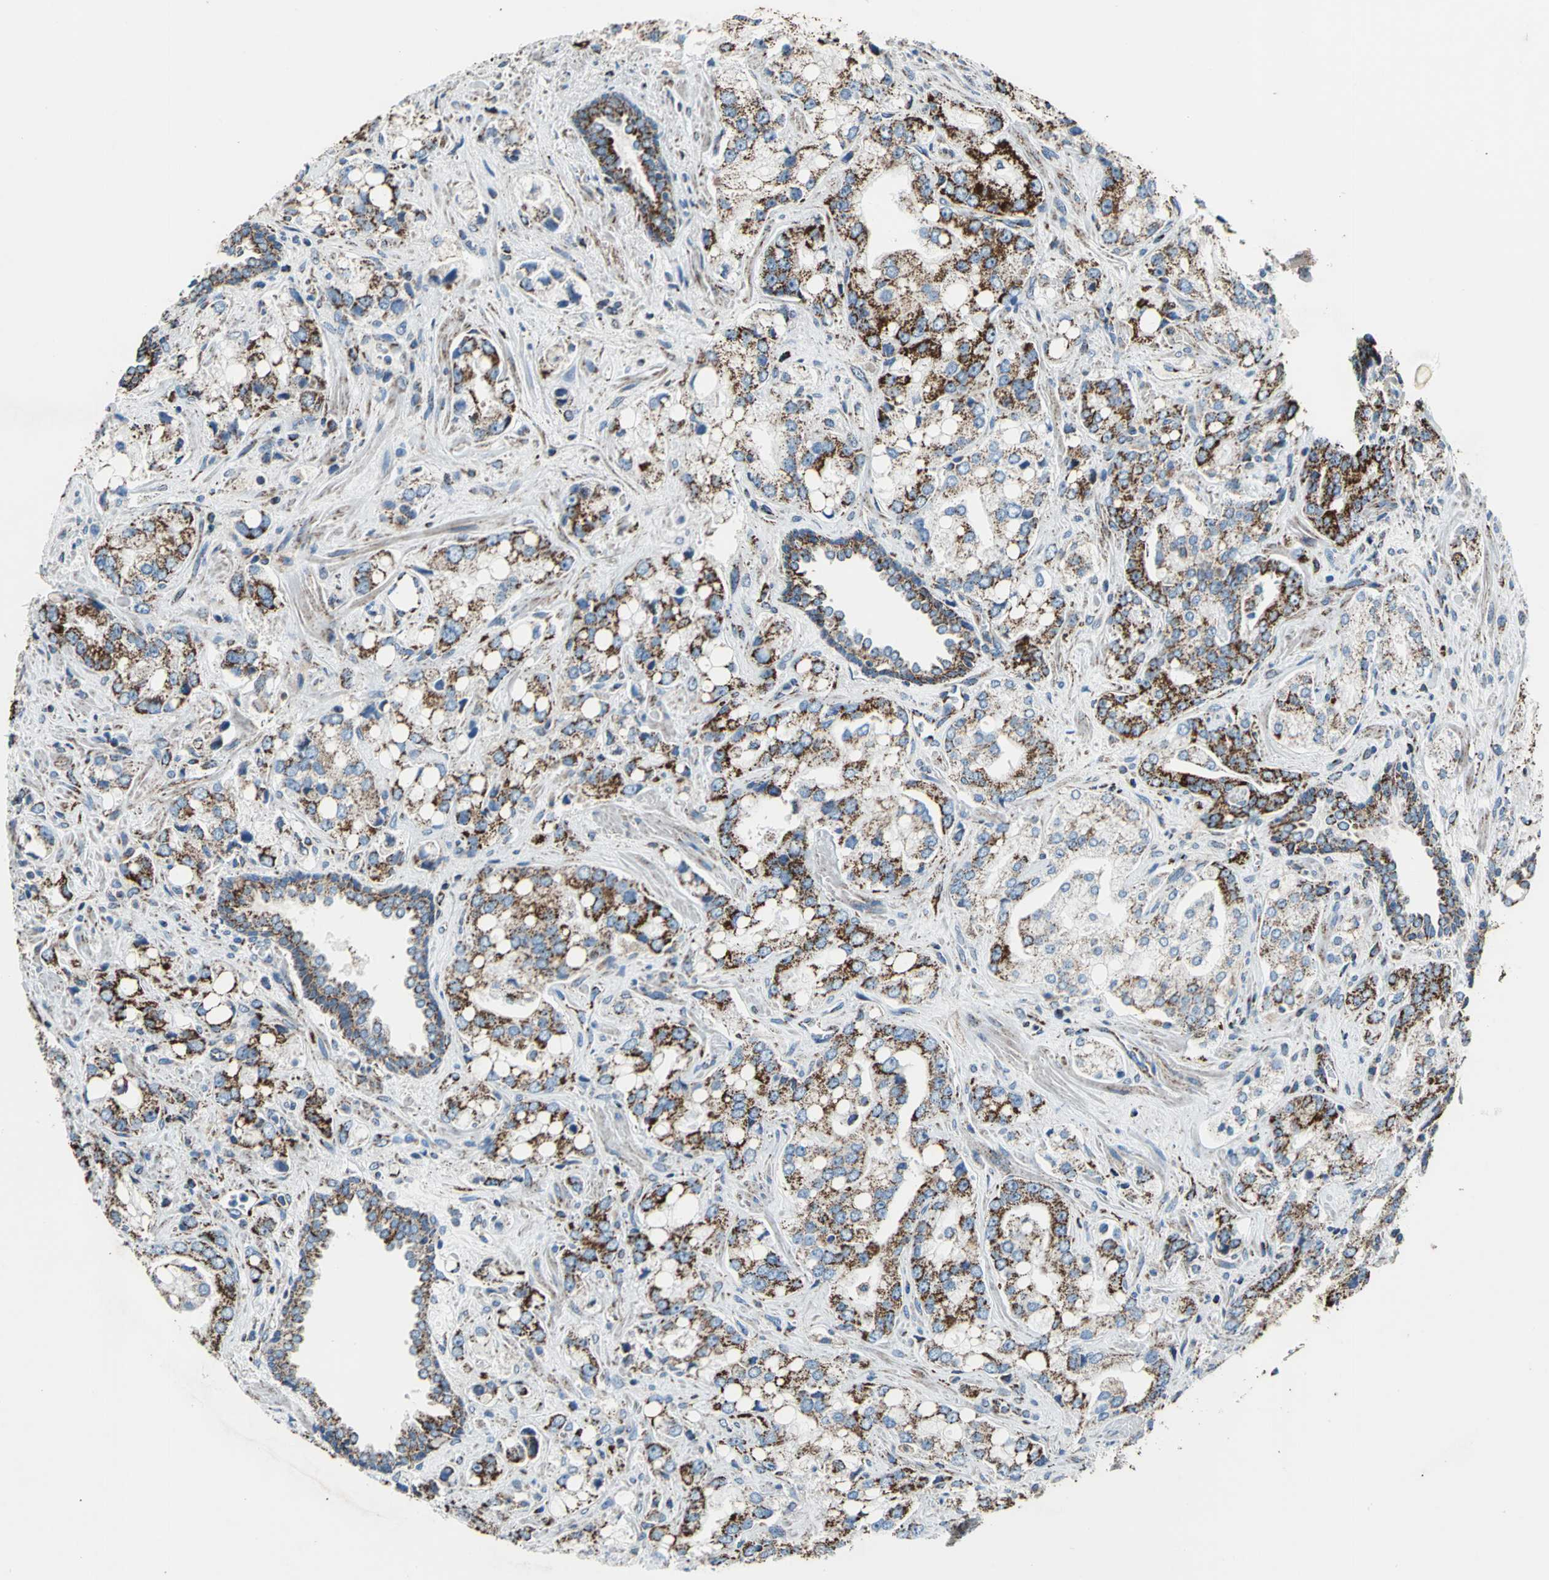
{"staining": {"intensity": "strong", "quantity": ">75%", "location": "cytoplasmic/membranous"}, "tissue": "prostate cancer", "cell_type": "Tumor cells", "image_type": "cancer", "snomed": [{"axis": "morphology", "description": "Adenocarcinoma, High grade"}, {"axis": "topography", "description": "Prostate"}], "caption": "Human prostate high-grade adenocarcinoma stained with a brown dye shows strong cytoplasmic/membranous positive staining in approximately >75% of tumor cells.", "gene": "ECH1", "patient": {"sex": "male", "age": 67}}